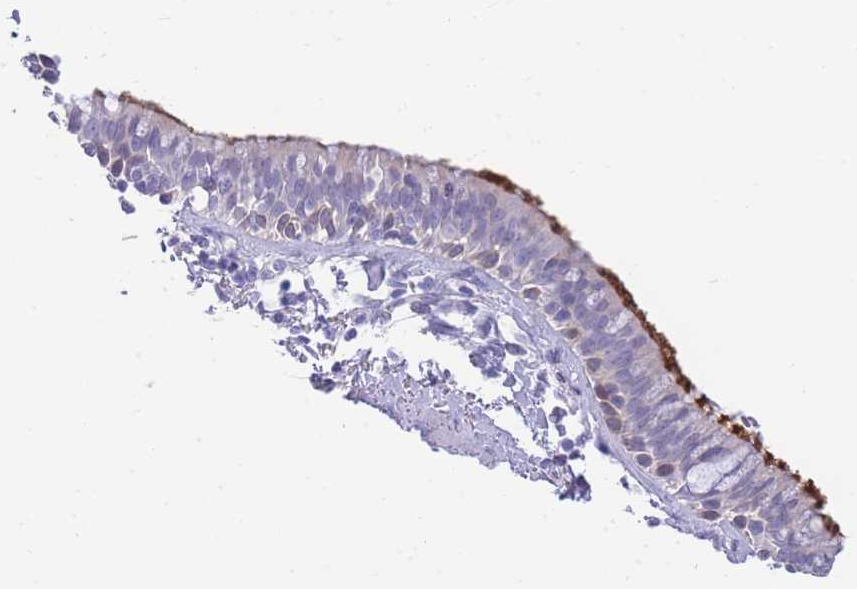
{"staining": {"intensity": "strong", "quantity": "25%-75%", "location": "cytoplasmic/membranous"}, "tissue": "bronchus", "cell_type": "Respiratory epithelial cells", "image_type": "normal", "snomed": [{"axis": "morphology", "description": "Normal tissue, NOS"}, {"axis": "morphology", "description": "Neoplasm, uncertain whether benign or malignant"}, {"axis": "topography", "description": "Bronchus"}, {"axis": "topography", "description": "Lung"}], "caption": "Immunohistochemistry (IHC) (DAB) staining of unremarkable bronchus reveals strong cytoplasmic/membranous protein positivity in about 25%-75% of respiratory epithelial cells.", "gene": "LRRC37A2", "patient": {"sex": "male", "age": 55}}